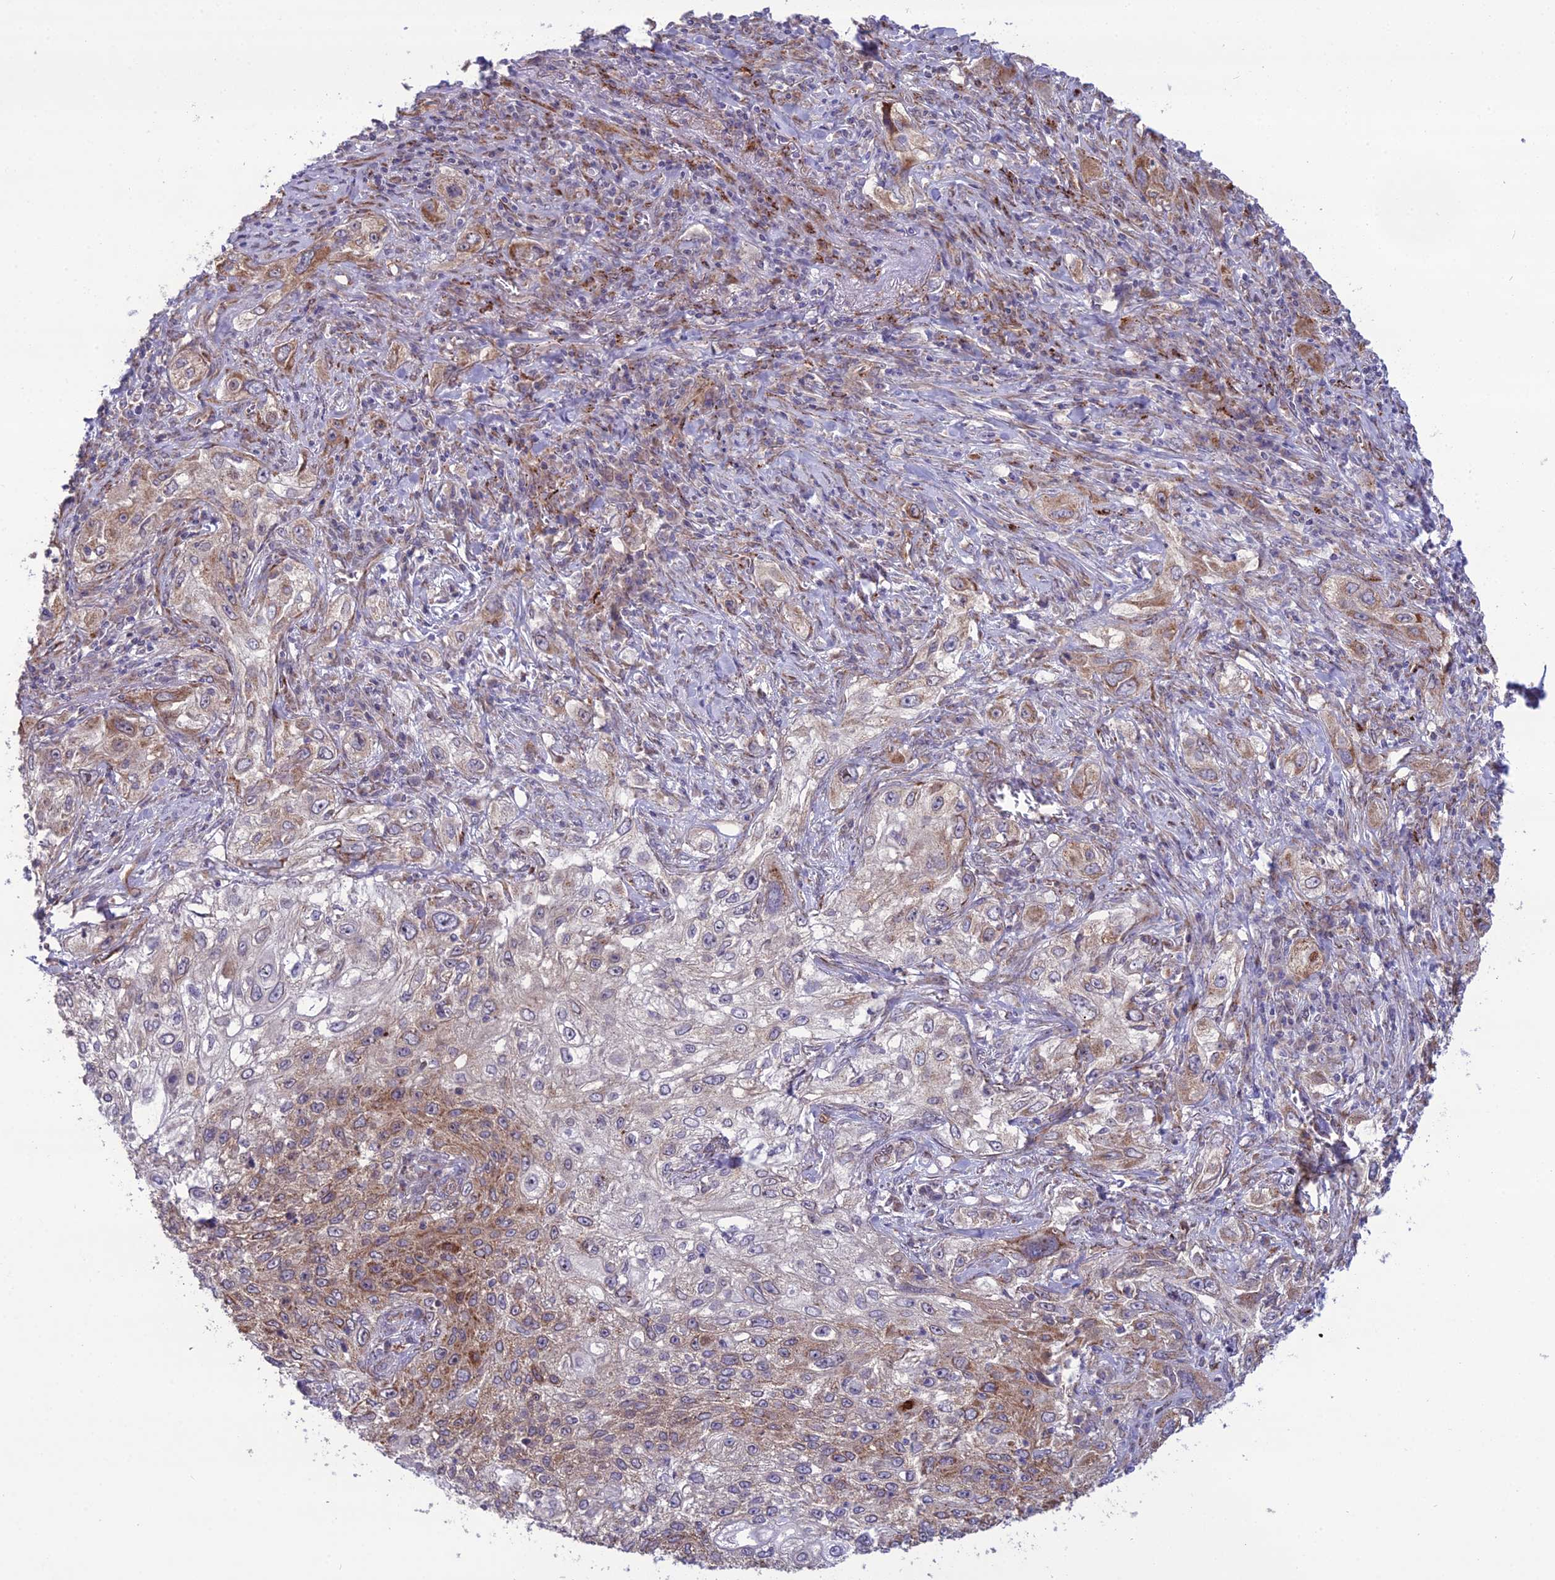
{"staining": {"intensity": "moderate", "quantity": "25%-75%", "location": "cytoplasmic/membranous"}, "tissue": "lung cancer", "cell_type": "Tumor cells", "image_type": "cancer", "snomed": [{"axis": "morphology", "description": "Squamous cell carcinoma, NOS"}, {"axis": "topography", "description": "Lung"}], "caption": "Moderate cytoplasmic/membranous protein expression is appreciated in approximately 25%-75% of tumor cells in squamous cell carcinoma (lung).", "gene": "NODAL", "patient": {"sex": "female", "age": 69}}